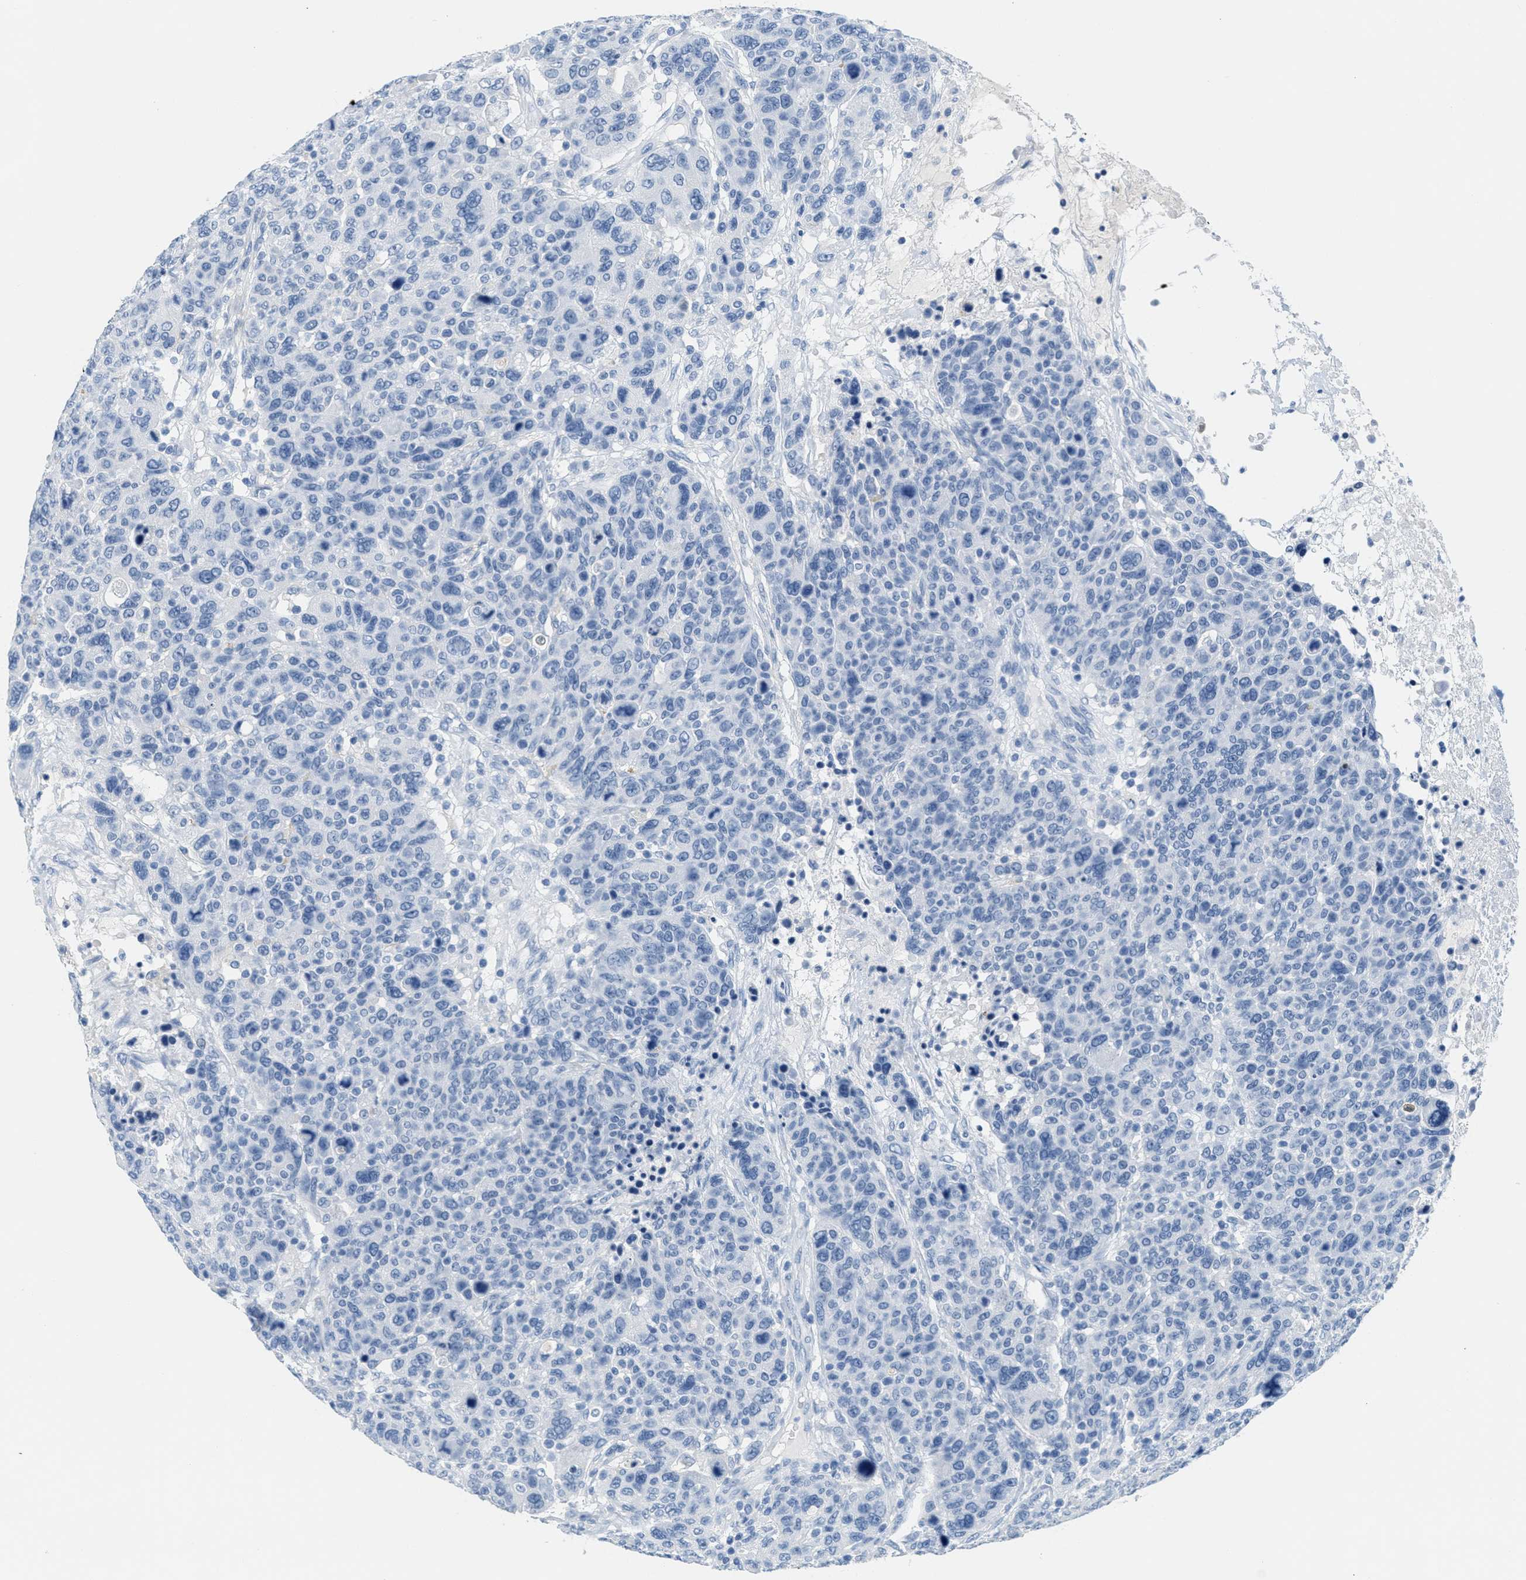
{"staining": {"intensity": "negative", "quantity": "none", "location": "none"}, "tissue": "breast cancer", "cell_type": "Tumor cells", "image_type": "cancer", "snomed": [{"axis": "morphology", "description": "Duct carcinoma"}, {"axis": "topography", "description": "Breast"}], "caption": "This is an immunohistochemistry (IHC) histopathology image of human breast cancer (intraductal carcinoma). There is no positivity in tumor cells.", "gene": "GPM6A", "patient": {"sex": "female", "age": 37}}